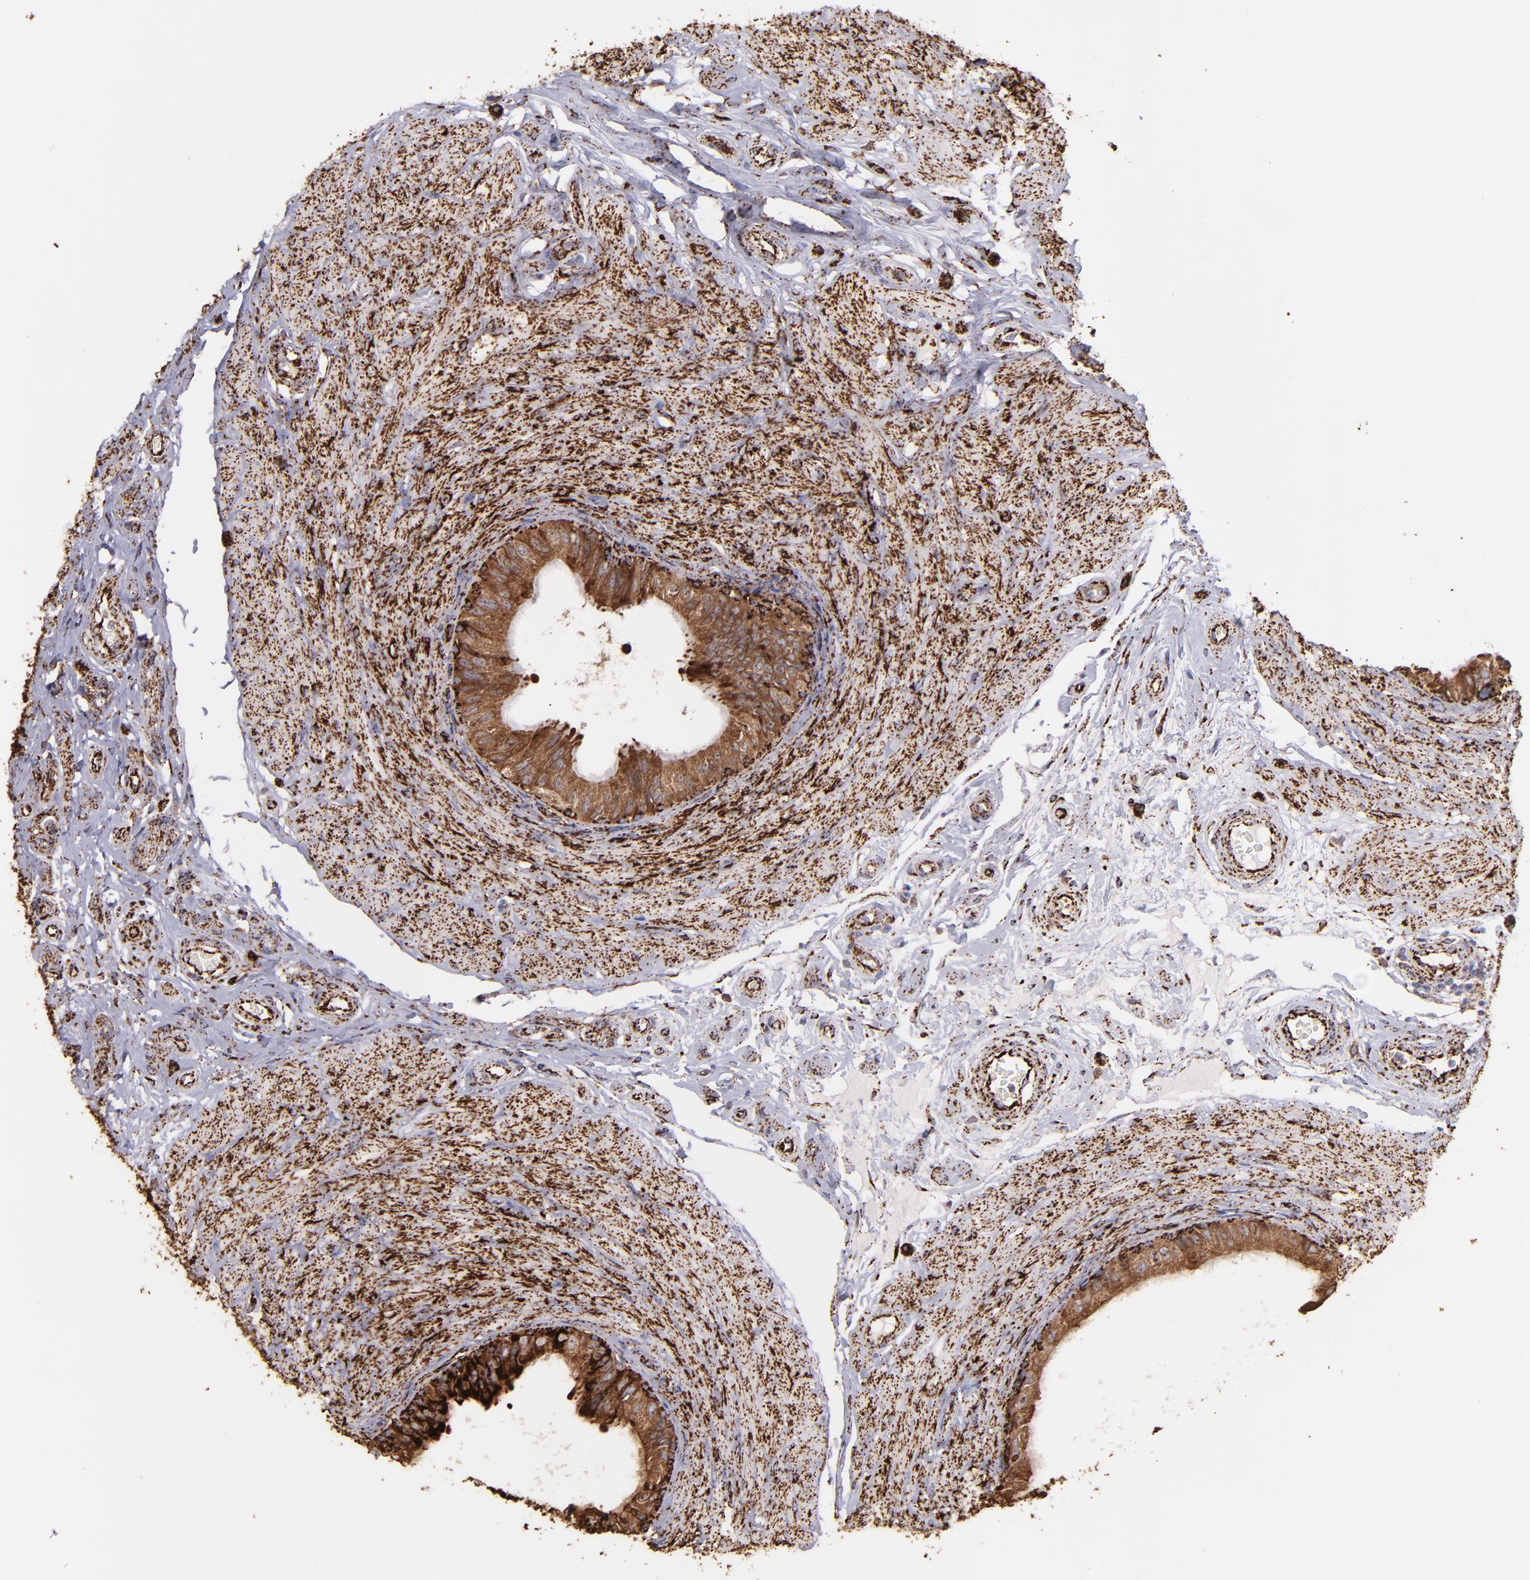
{"staining": {"intensity": "strong", "quantity": ">75%", "location": "cytoplasmic/membranous"}, "tissue": "epididymis", "cell_type": "Glandular cells", "image_type": "normal", "snomed": [{"axis": "morphology", "description": "Normal tissue, NOS"}, {"axis": "topography", "description": "Epididymis"}], "caption": "Immunohistochemical staining of benign human epididymis displays high levels of strong cytoplasmic/membranous staining in about >75% of glandular cells.", "gene": "MAOB", "patient": {"sex": "male", "age": 68}}